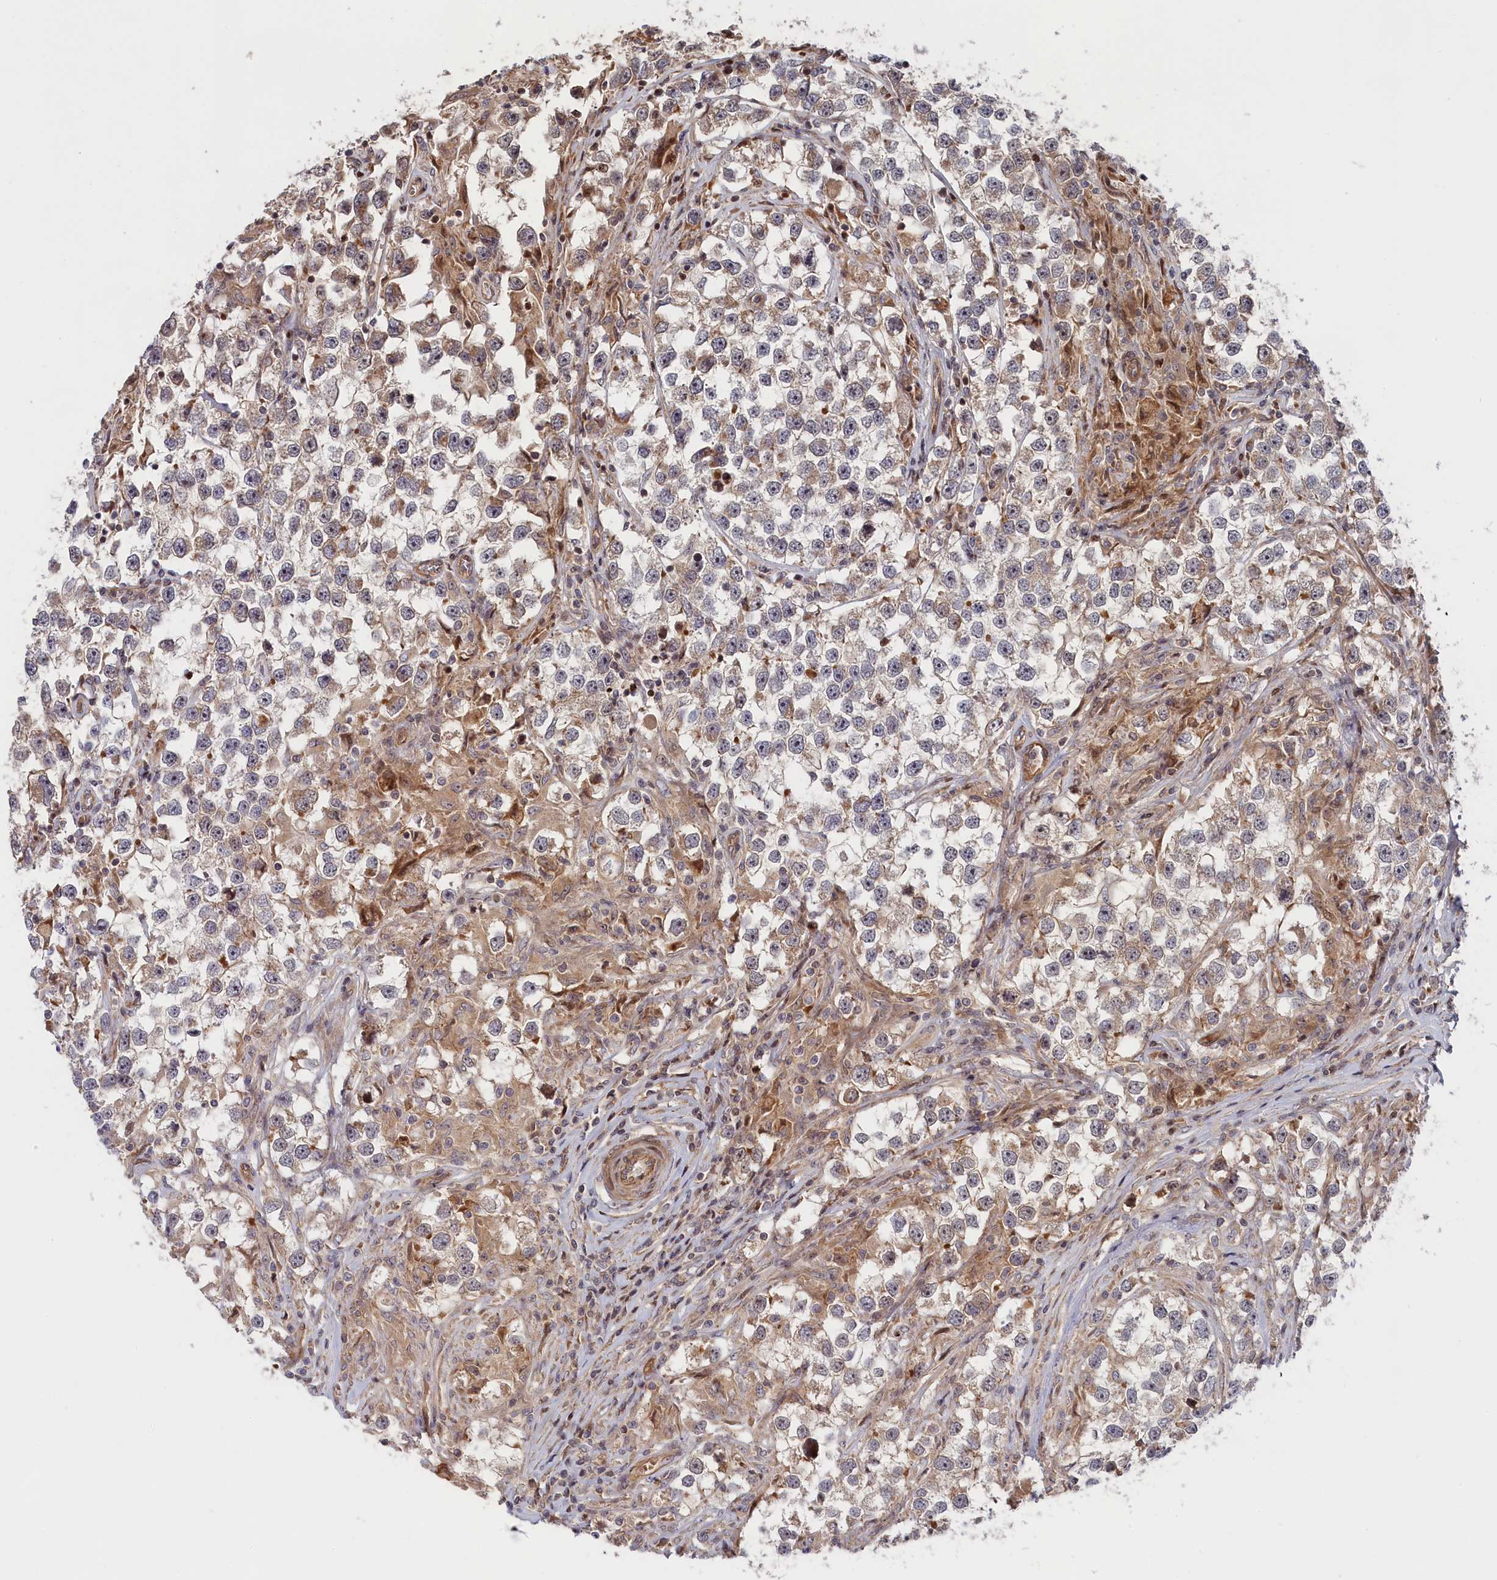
{"staining": {"intensity": "weak", "quantity": "<25%", "location": "cytoplasmic/membranous"}, "tissue": "testis cancer", "cell_type": "Tumor cells", "image_type": "cancer", "snomed": [{"axis": "morphology", "description": "Seminoma, NOS"}, {"axis": "topography", "description": "Testis"}], "caption": "A micrograph of testis cancer stained for a protein demonstrates no brown staining in tumor cells.", "gene": "CEP44", "patient": {"sex": "male", "age": 46}}